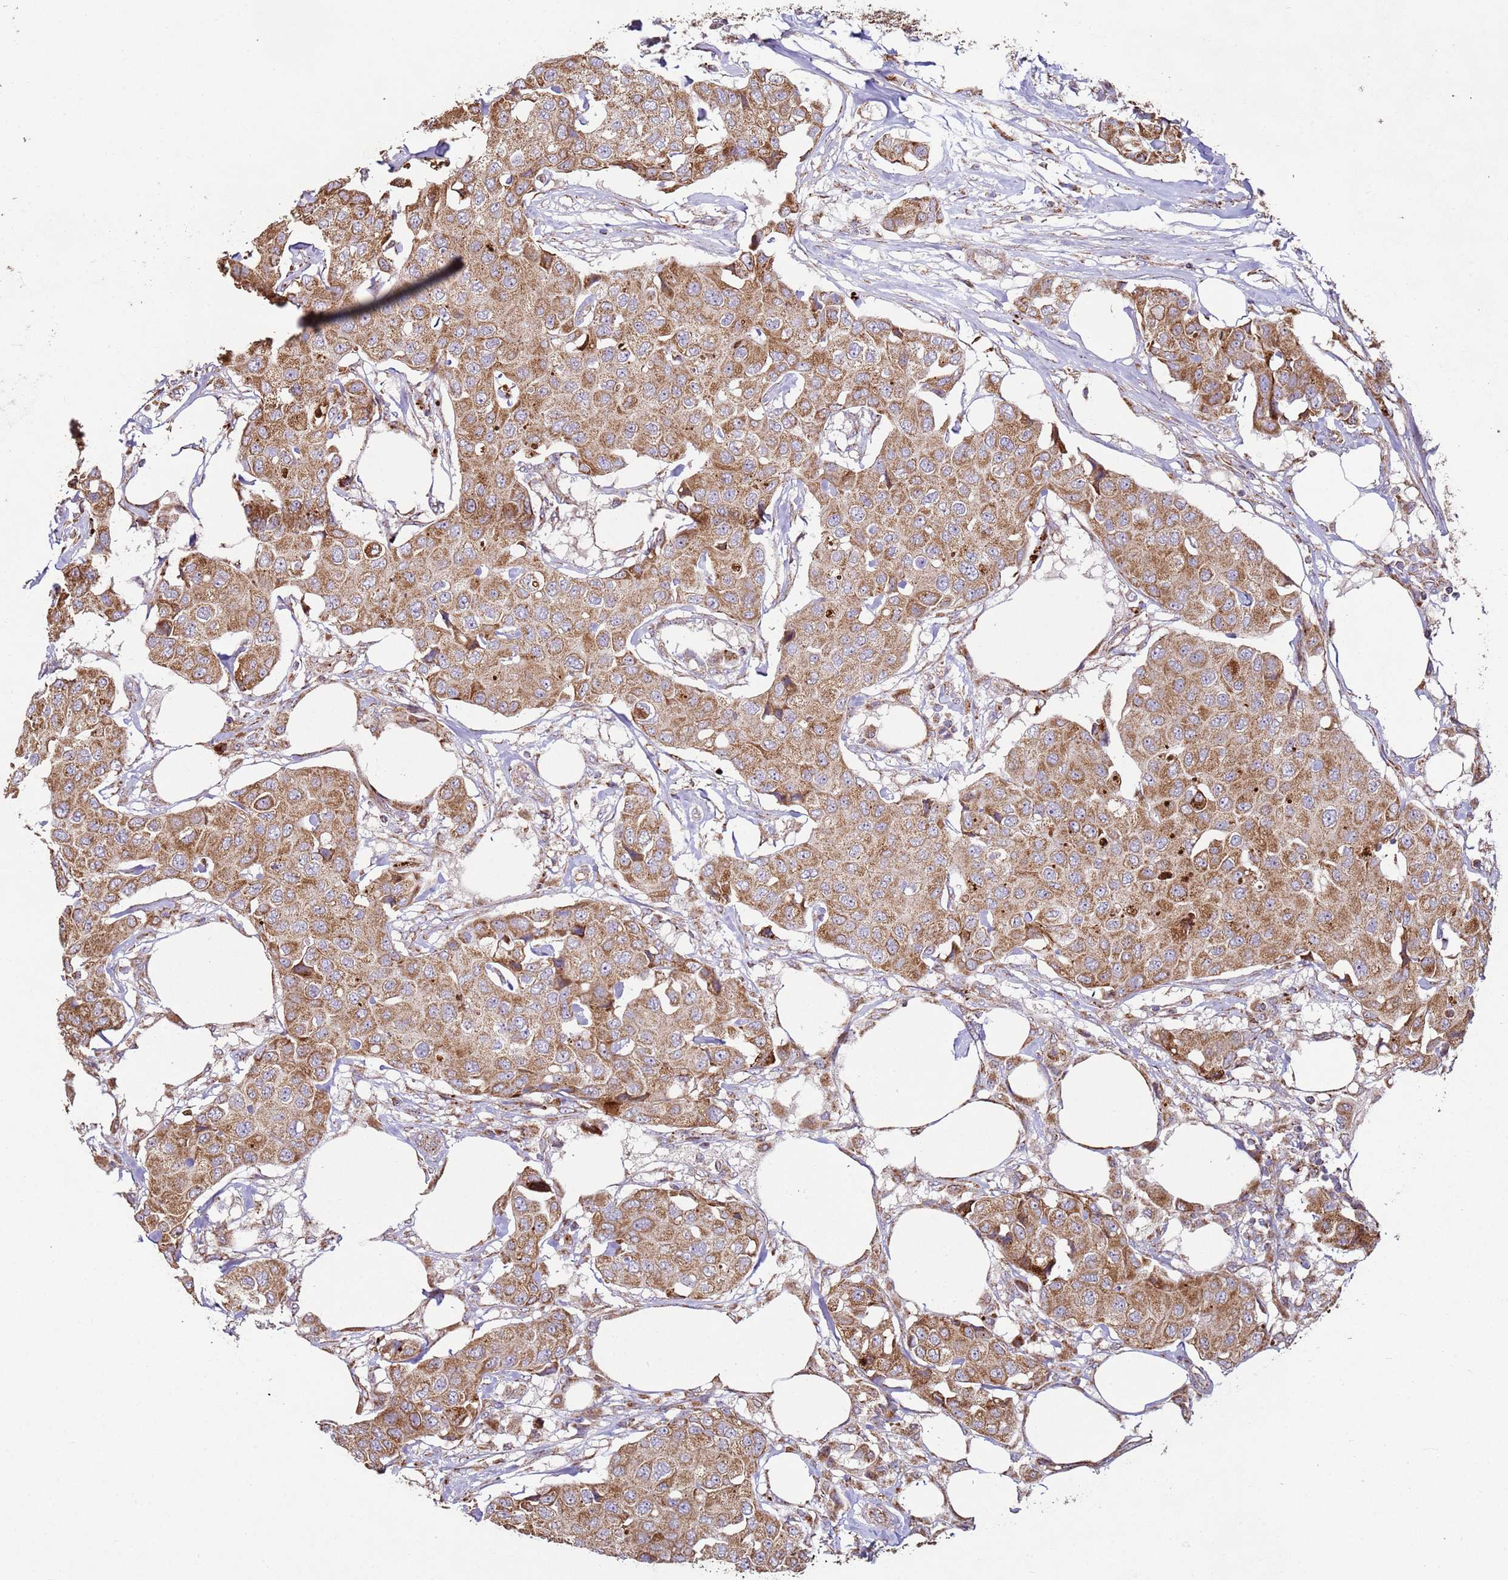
{"staining": {"intensity": "moderate", "quantity": ">75%", "location": "cytoplasmic/membranous"}, "tissue": "breast cancer", "cell_type": "Tumor cells", "image_type": "cancer", "snomed": [{"axis": "morphology", "description": "Duct carcinoma"}, {"axis": "topography", "description": "Breast"}], "caption": "Breast intraductal carcinoma was stained to show a protein in brown. There is medium levels of moderate cytoplasmic/membranous staining in approximately >75% of tumor cells. (Stains: DAB (3,3'-diaminobenzidine) in brown, nuclei in blue, Microscopy: brightfield microscopy at high magnification).", "gene": "FBXO33", "patient": {"sex": "female", "age": 80}}